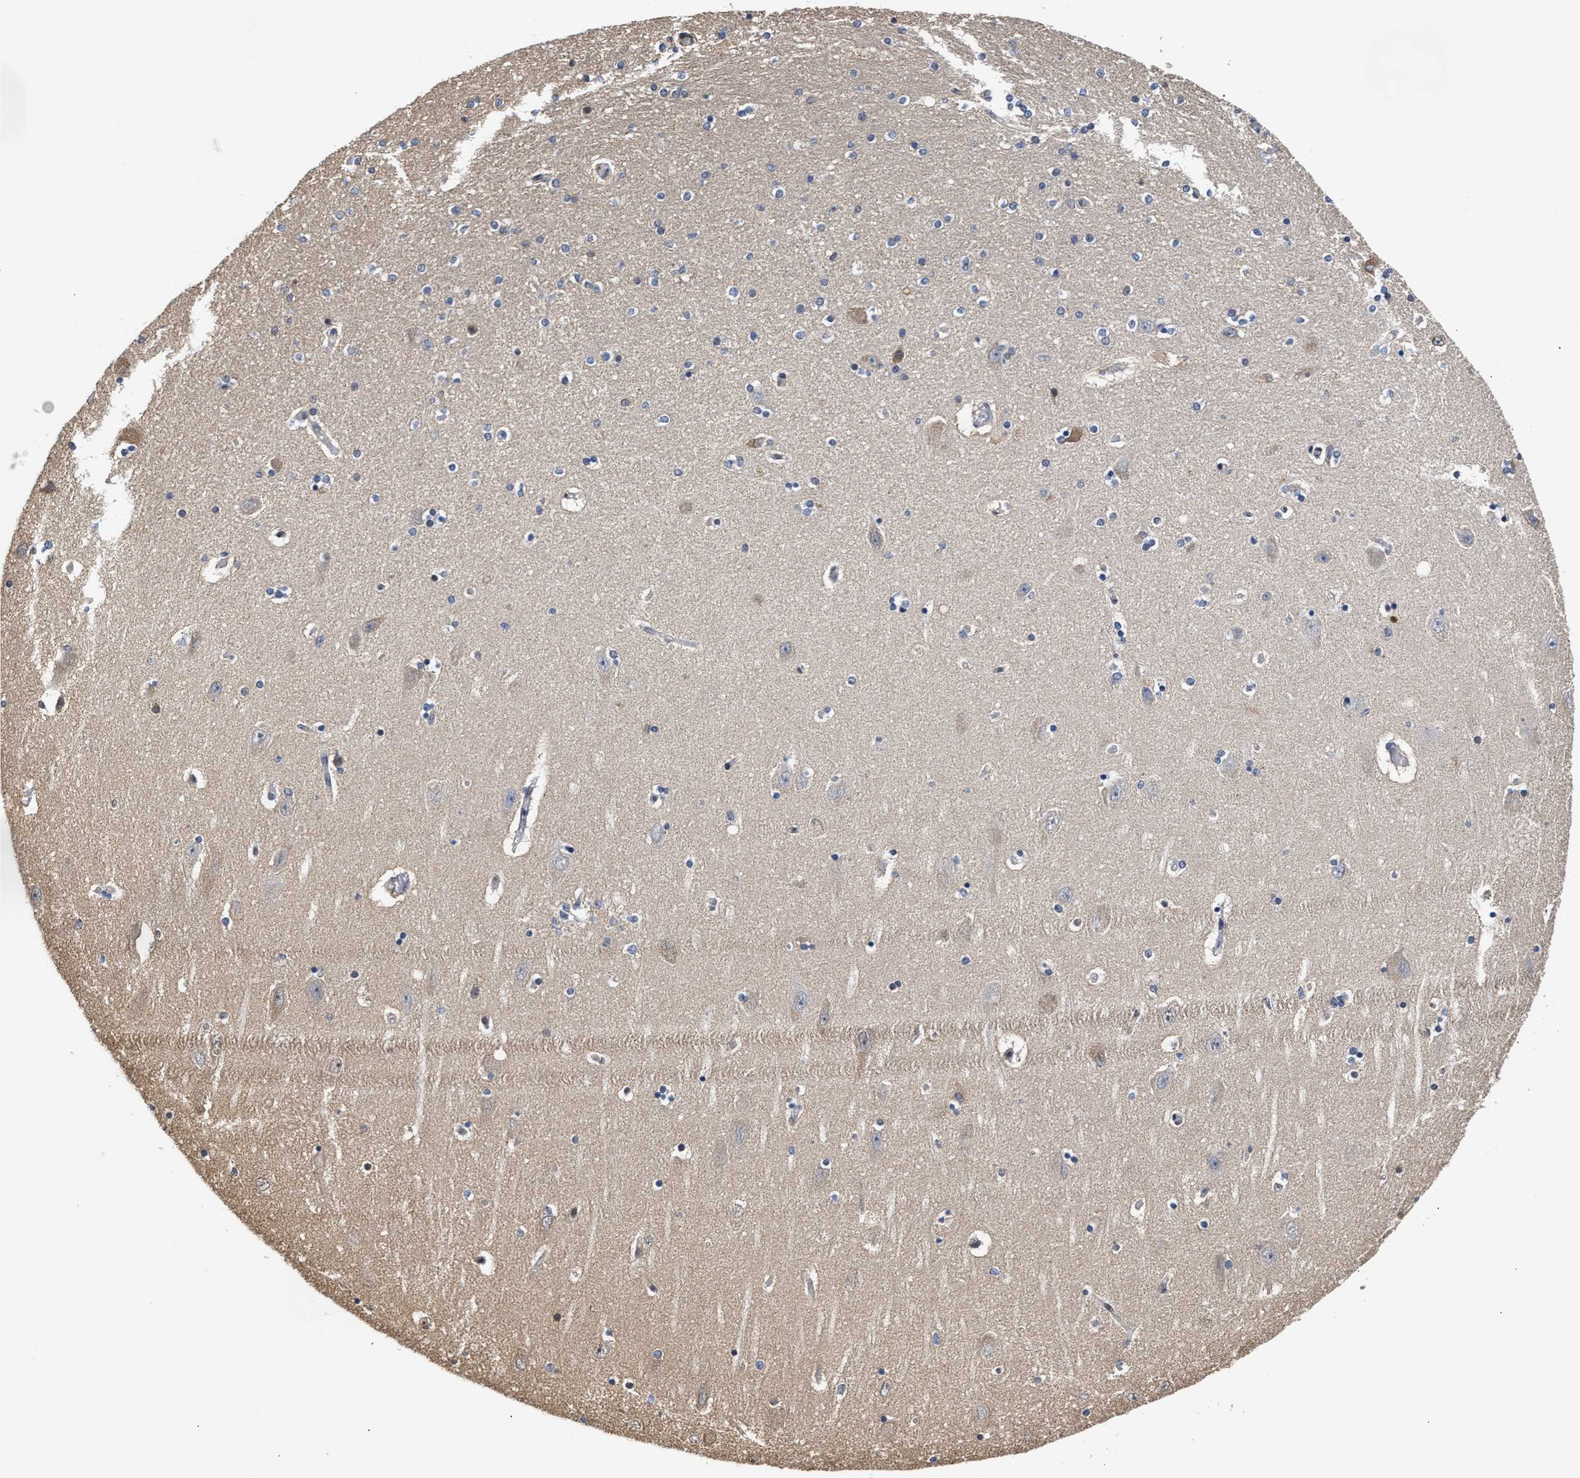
{"staining": {"intensity": "weak", "quantity": "<25%", "location": "cytoplasmic/membranous"}, "tissue": "hippocampus", "cell_type": "Glial cells", "image_type": "normal", "snomed": [{"axis": "morphology", "description": "Normal tissue, NOS"}, {"axis": "topography", "description": "Hippocampus"}], "caption": "The histopathology image reveals no significant staining in glial cells of hippocampus. (DAB IHC with hematoxylin counter stain).", "gene": "KLHDC1", "patient": {"sex": "female", "age": 54}}